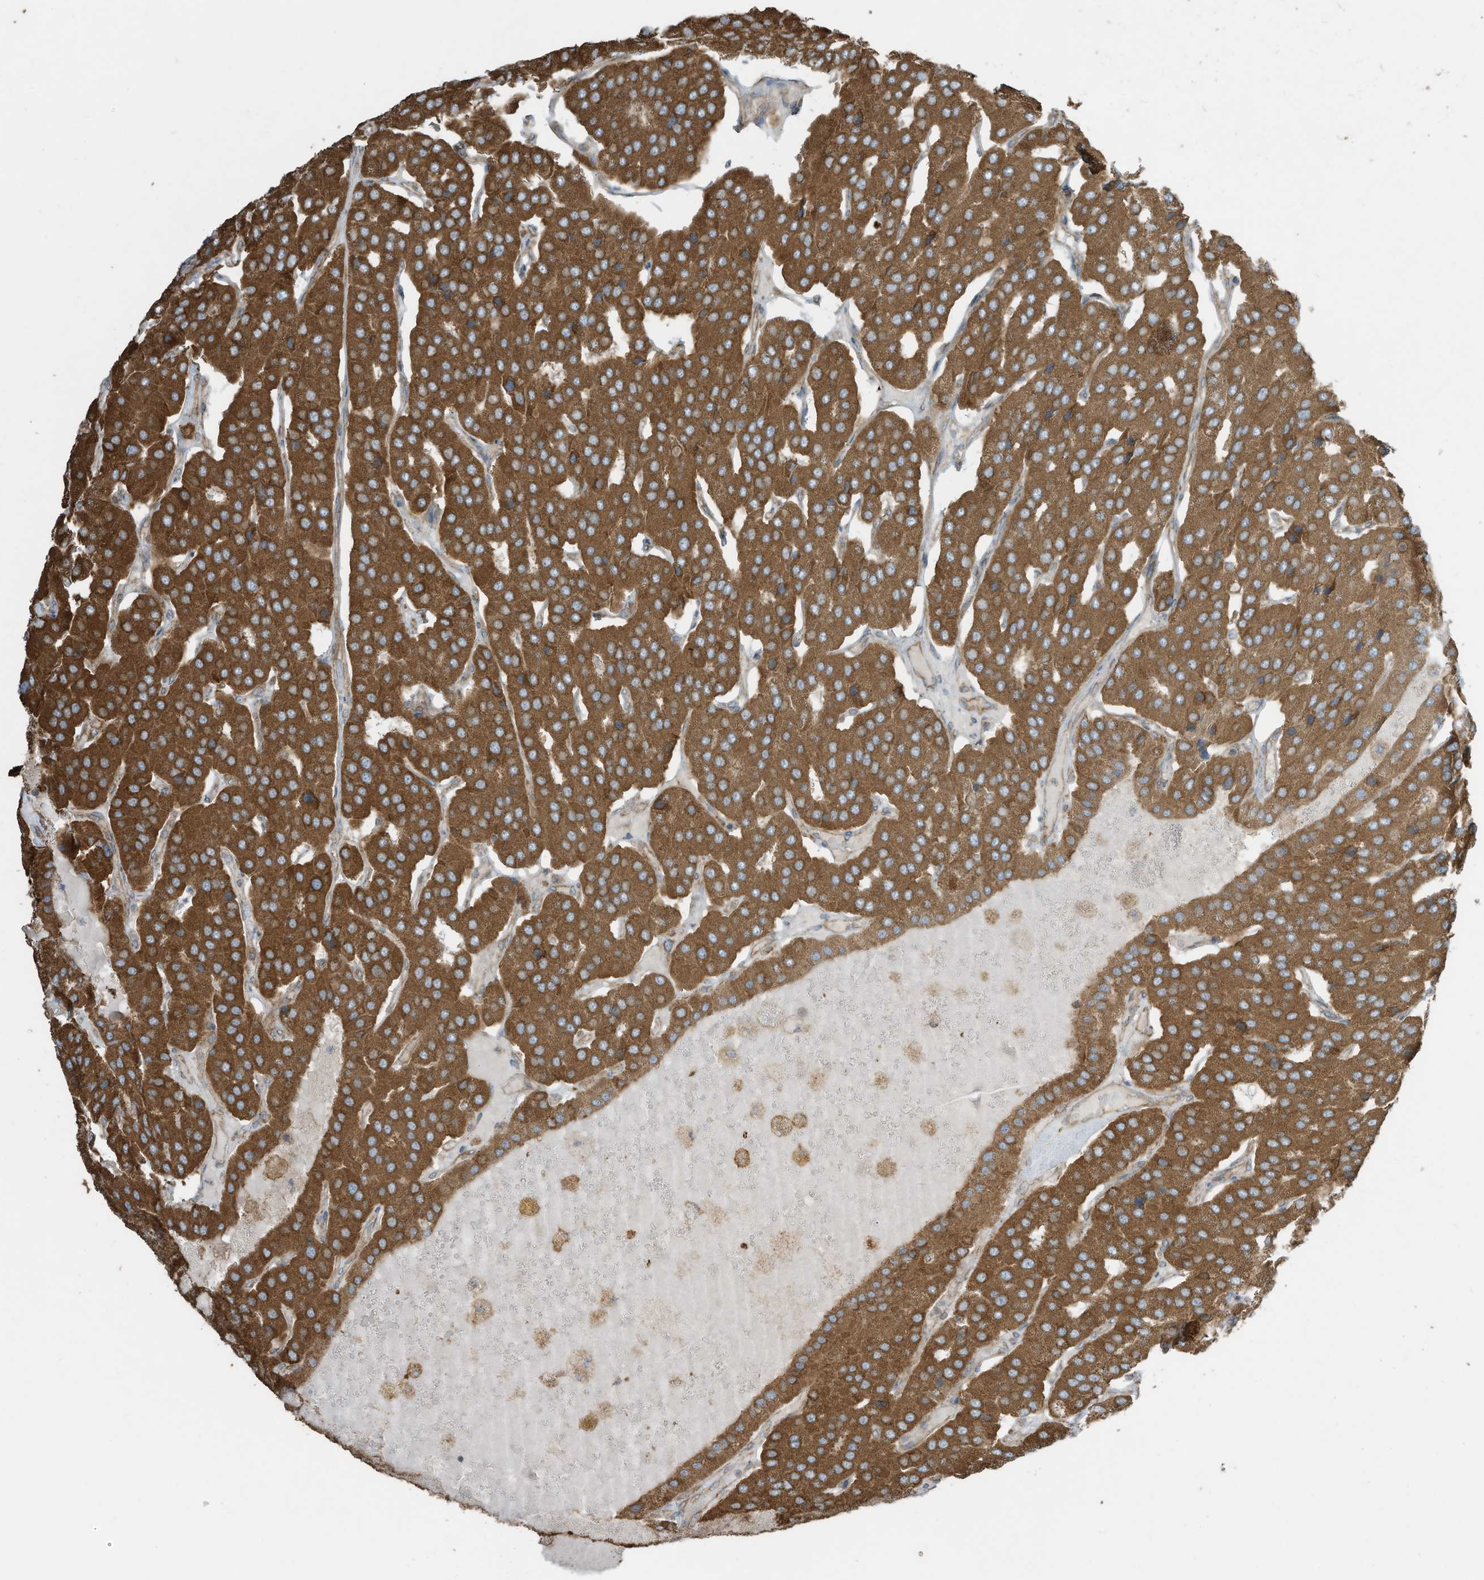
{"staining": {"intensity": "moderate", "quantity": ">75%", "location": "cytoplasmic/membranous"}, "tissue": "parathyroid gland", "cell_type": "Glandular cells", "image_type": "normal", "snomed": [{"axis": "morphology", "description": "Normal tissue, NOS"}, {"axis": "morphology", "description": "Adenoma, NOS"}, {"axis": "topography", "description": "Parathyroid gland"}], "caption": "Protein analysis of benign parathyroid gland demonstrates moderate cytoplasmic/membranous positivity in about >75% of glandular cells.", "gene": "CGAS", "patient": {"sex": "female", "age": 86}}